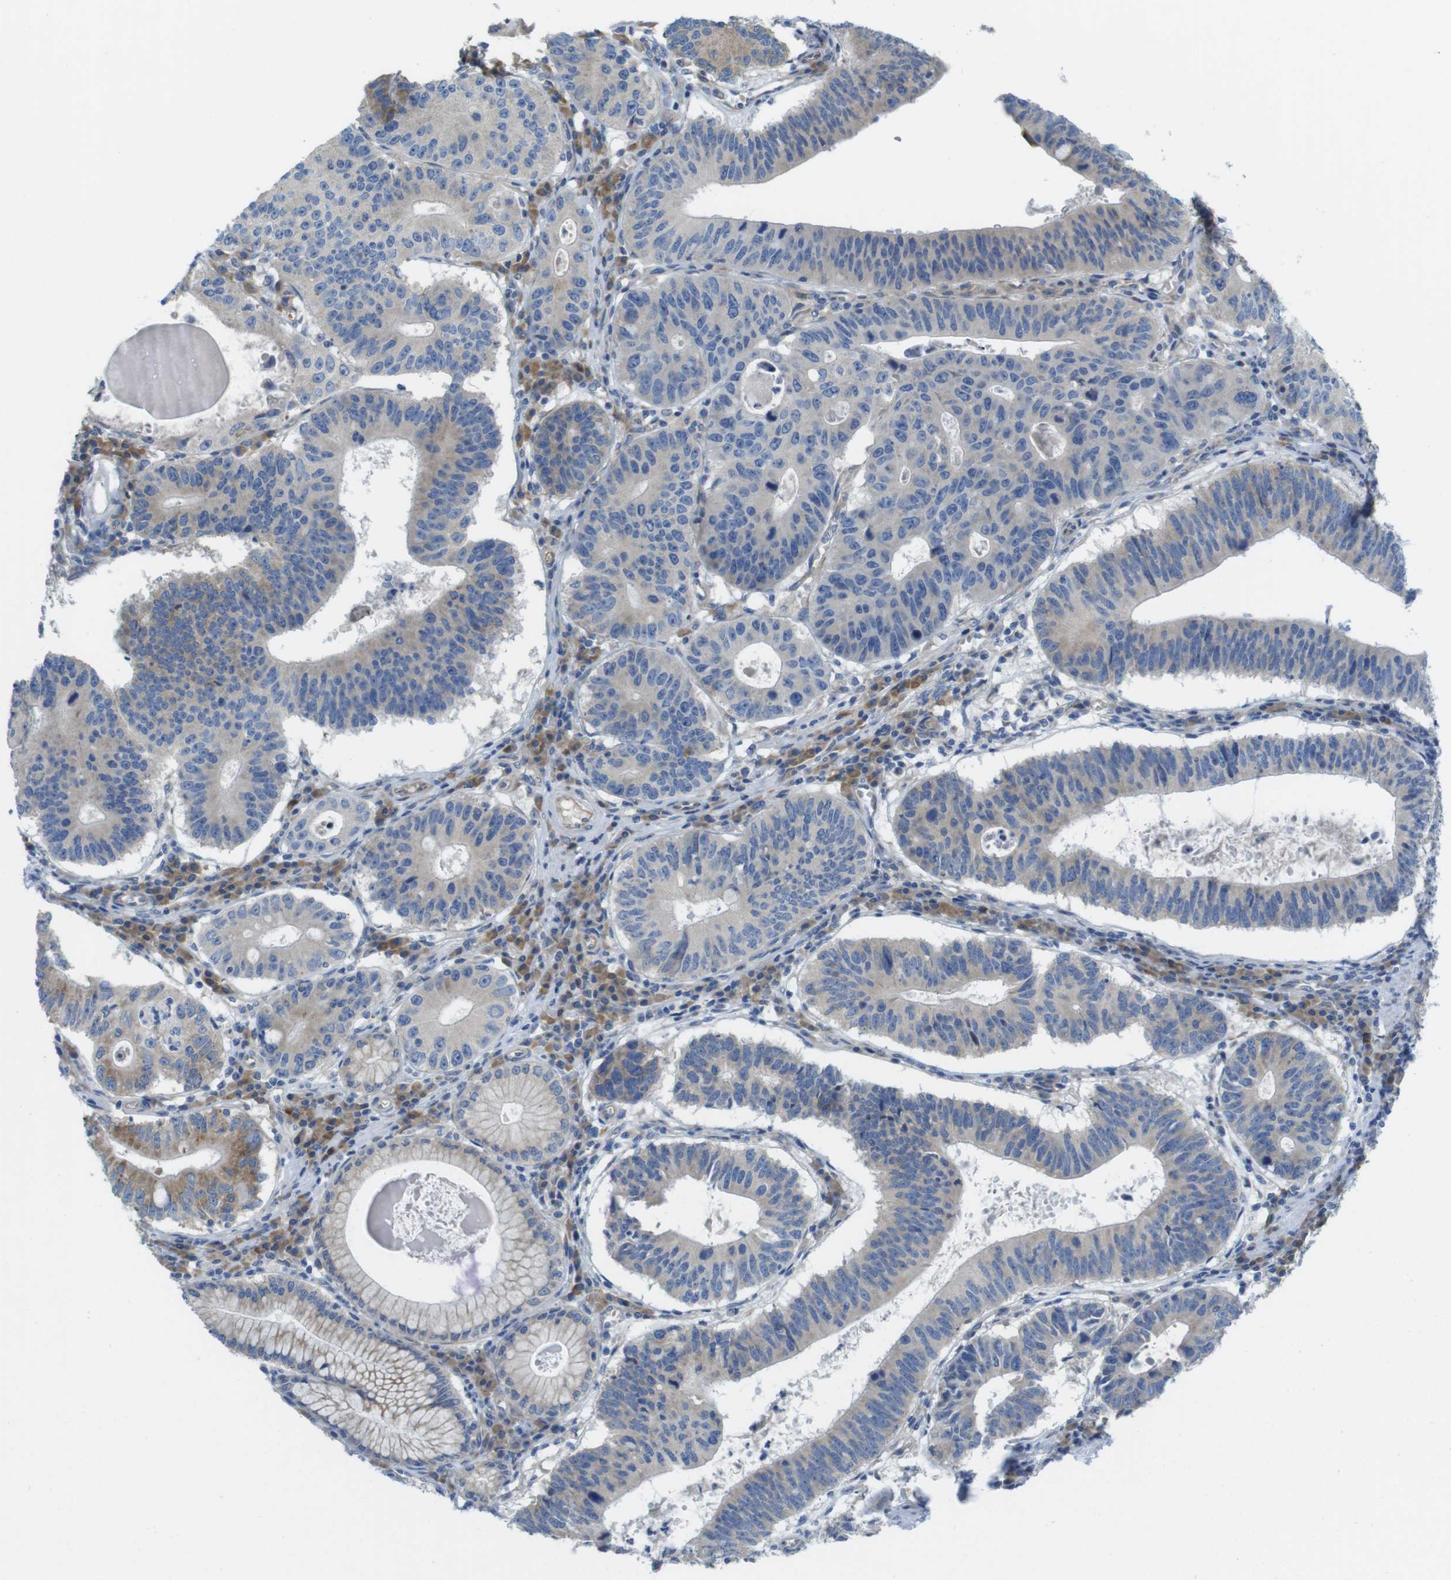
{"staining": {"intensity": "moderate", "quantity": "25%-75%", "location": "cytoplasmic/membranous"}, "tissue": "stomach cancer", "cell_type": "Tumor cells", "image_type": "cancer", "snomed": [{"axis": "morphology", "description": "Adenocarcinoma, NOS"}, {"axis": "topography", "description": "Stomach"}], "caption": "This micrograph shows immunohistochemistry (IHC) staining of human stomach adenocarcinoma, with medium moderate cytoplasmic/membranous expression in about 25%-75% of tumor cells.", "gene": "TMEM234", "patient": {"sex": "male", "age": 59}}